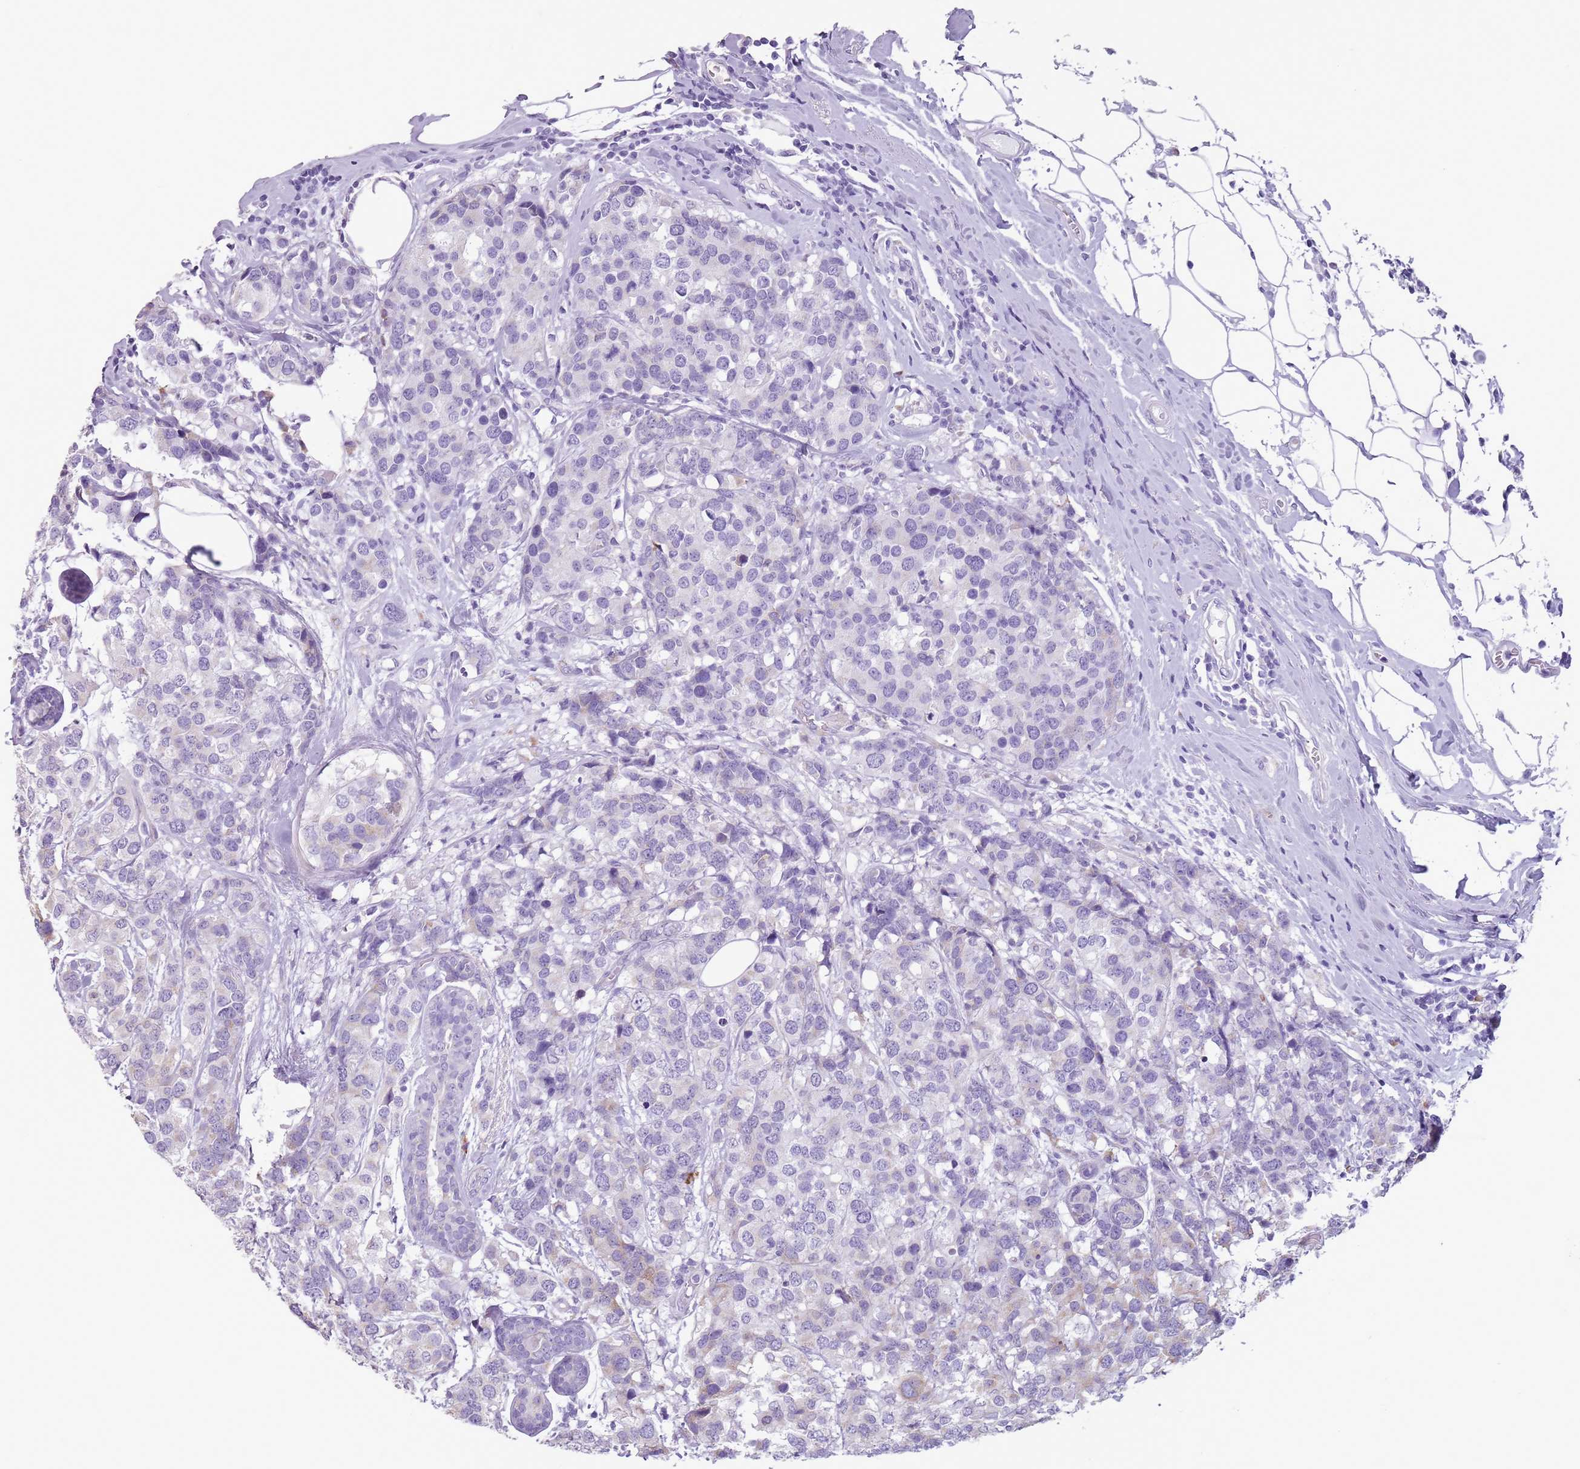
{"staining": {"intensity": "negative", "quantity": "none", "location": "none"}, "tissue": "breast cancer", "cell_type": "Tumor cells", "image_type": "cancer", "snomed": [{"axis": "morphology", "description": "Lobular carcinoma"}, {"axis": "topography", "description": "Breast"}], "caption": "Human breast cancer stained for a protein using immunohistochemistry shows no positivity in tumor cells.", "gene": "HYOU1", "patient": {"sex": "female", "age": 59}}